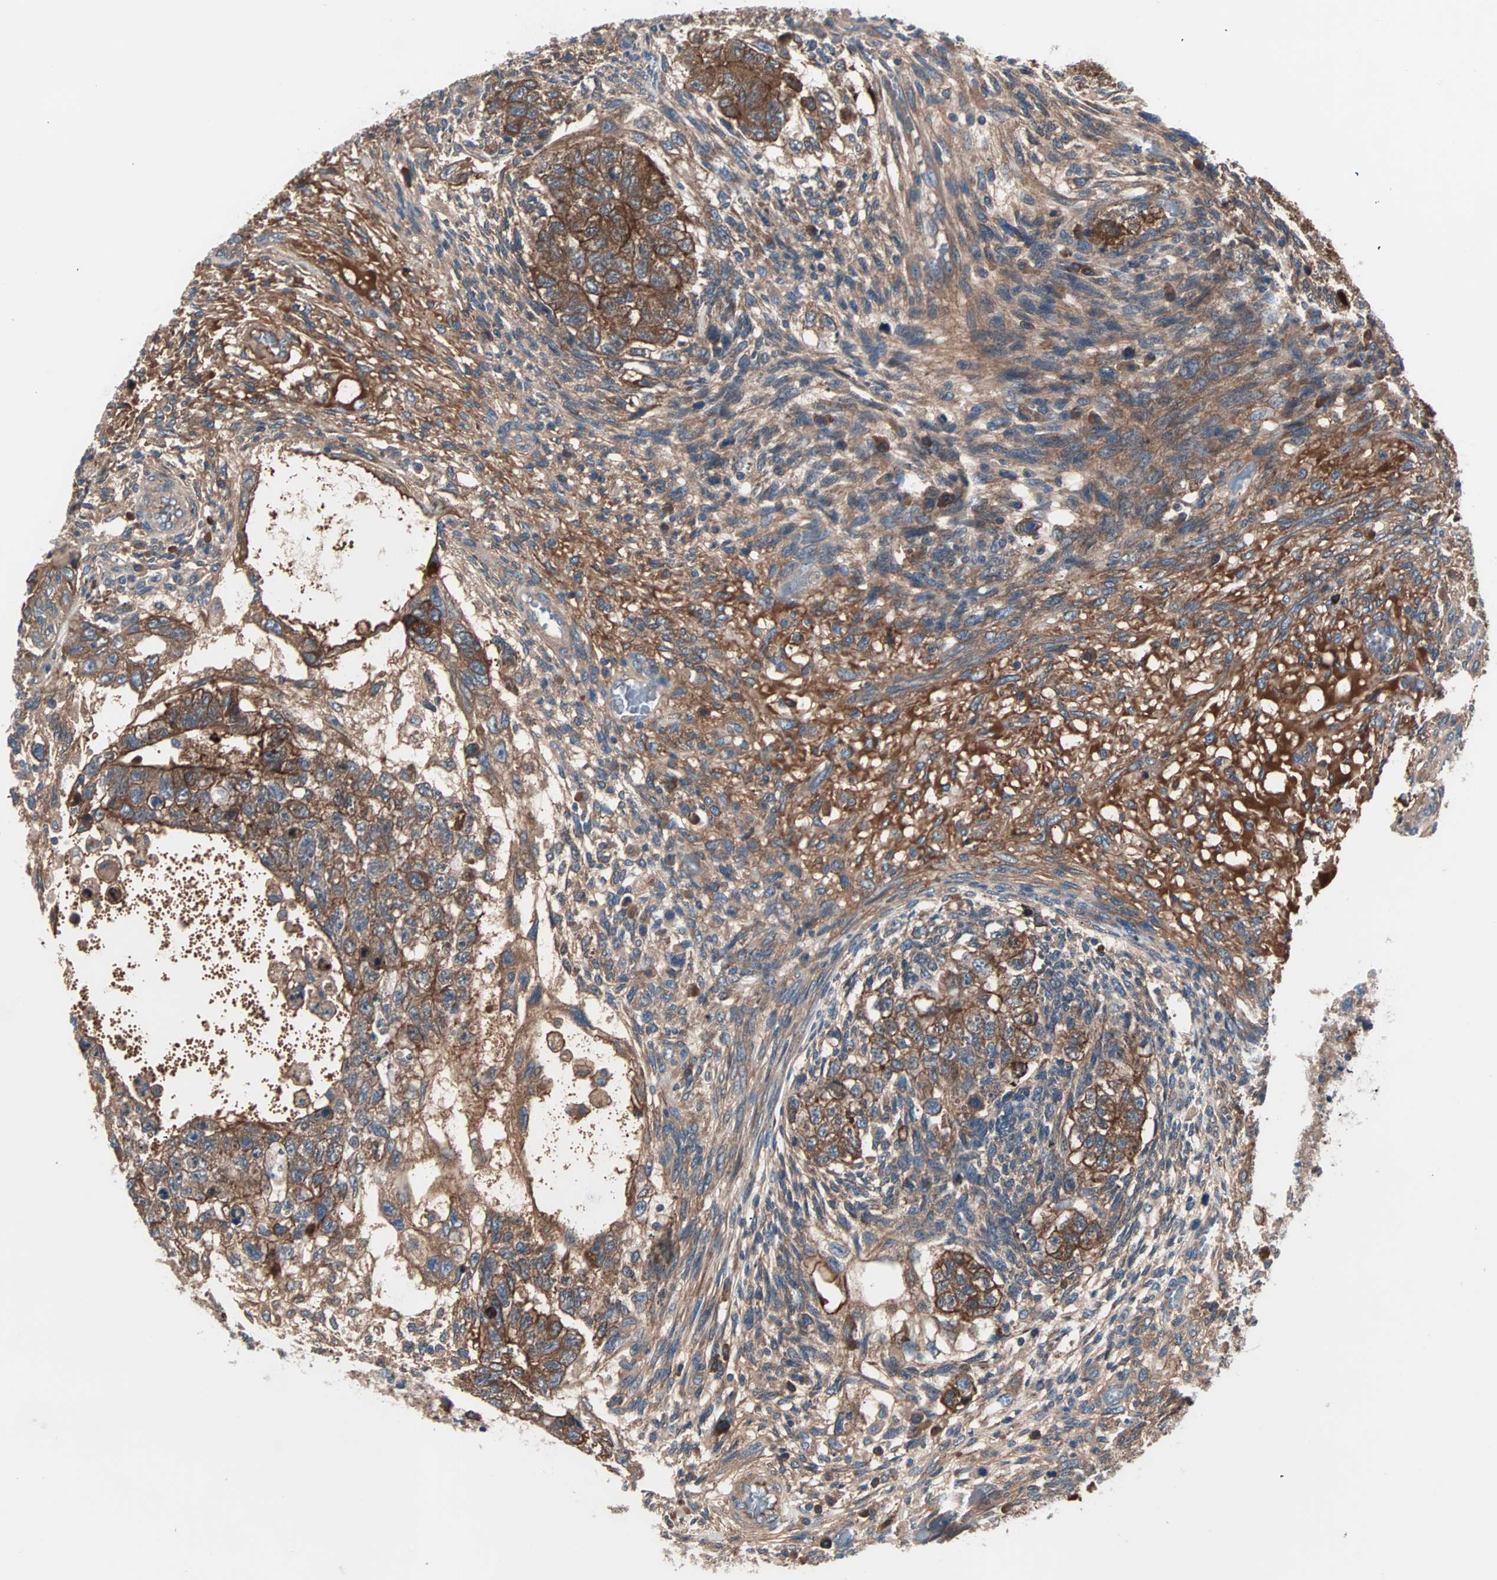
{"staining": {"intensity": "strong", "quantity": ">75%", "location": "cytoplasmic/membranous"}, "tissue": "testis cancer", "cell_type": "Tumor cells", "image_type": "cancer", "snomed": [{"axis": "morphology", "description": "Normal tissue, NOS"}, {"axis": "morphology", "description": "Carcinoma, Embryonal, NOS"}, {"axis": "topography", "description": "Testis"}], "caption": "This histopathology image demonstrates immunohistochemistry staining of human testis embryonal carcinoma, with high strong cytoplasmic/membranous positivity in approximately >75% of tumor cells.", "gene": "CAD", "patient": {"sex": "male", "age": 36}}